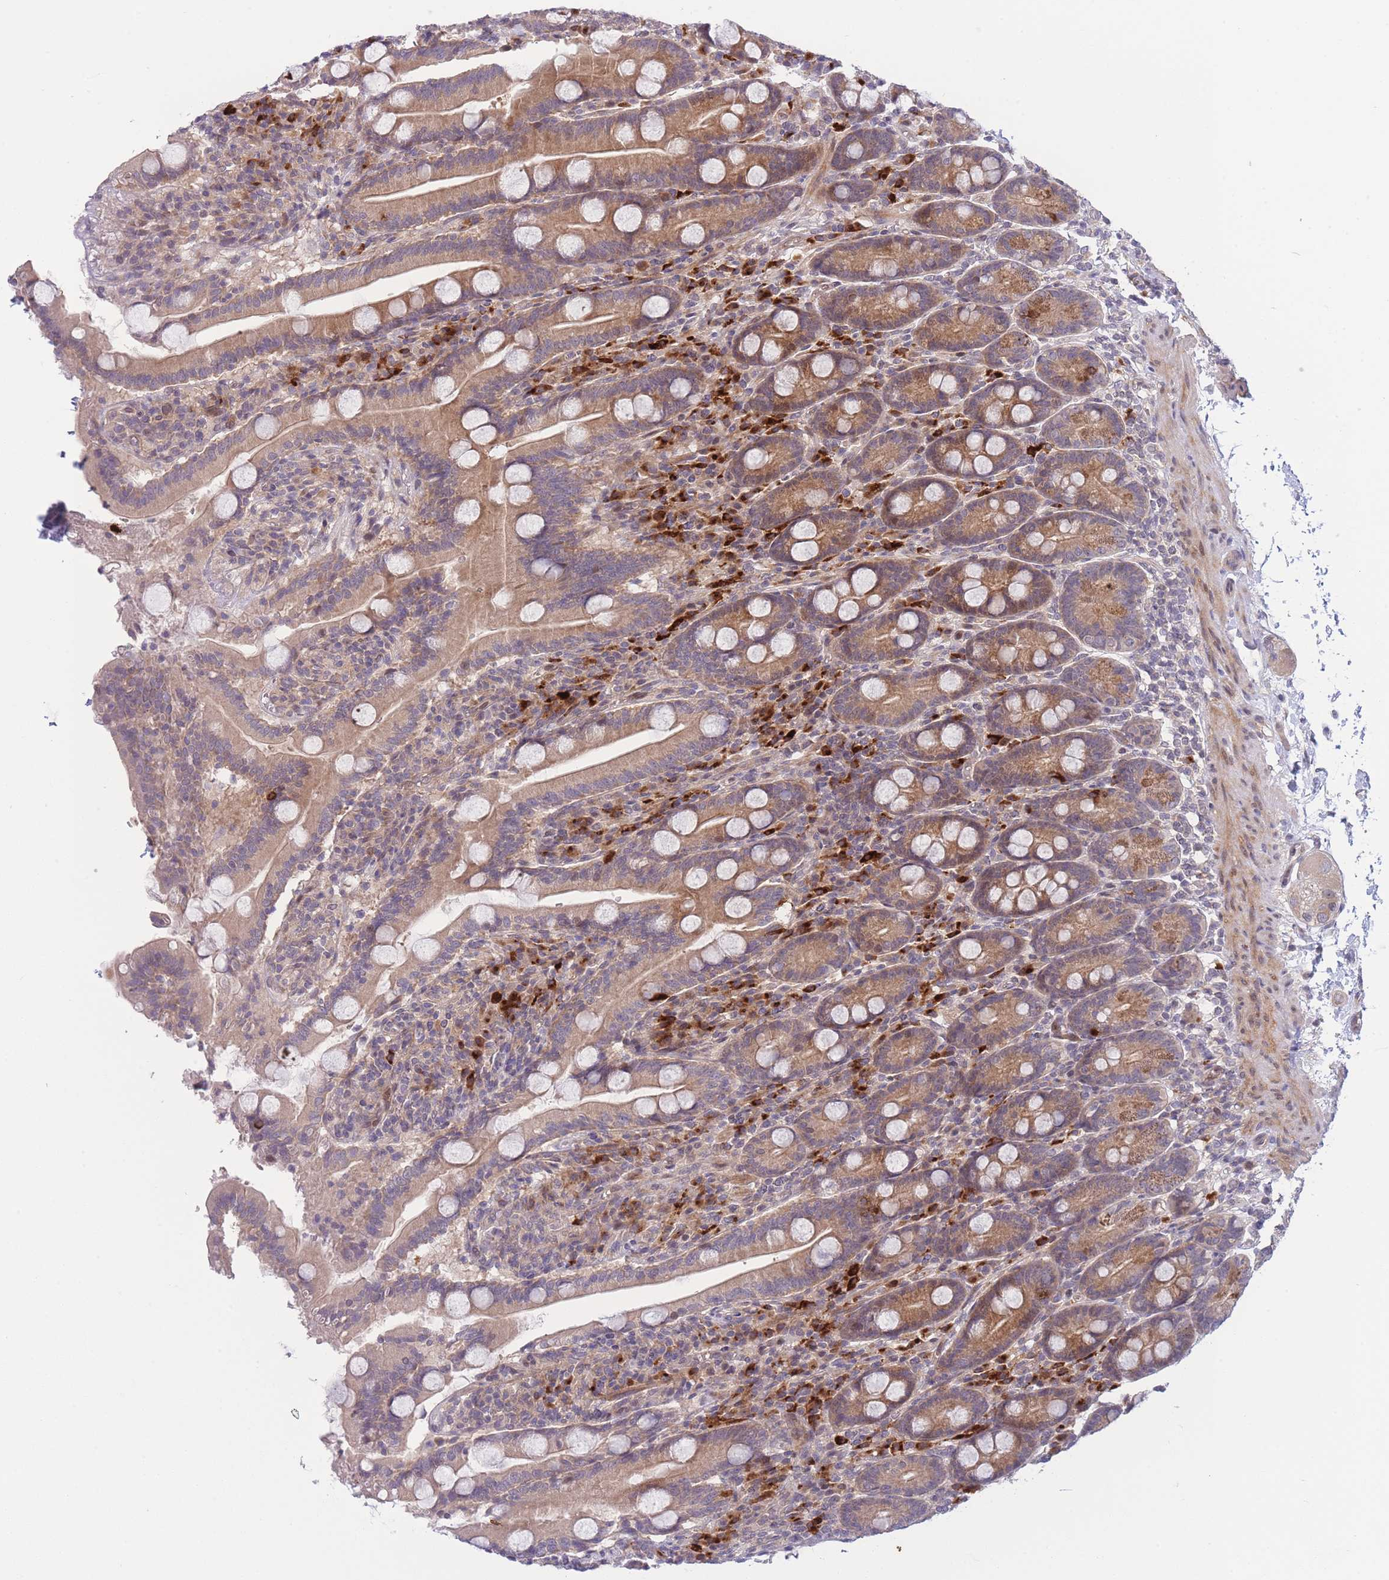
{"staining": {"intensity": "moderate", "quantity": ">75%", "location": "cytoplasmic/membranous"}, "tissue": "duodenum", "cell_type": "Glandular cells", "image_type": "normal", "snomed": [{"axis": "morphology", "description": "Normal tissue, NOS"}, {"axis": "topography", "description": "Duodenum"}], "caption": "Immunohistochemical staining of benign human duodenum reveals >75% levels of moderate cytoplasmic/membranous protein positivity in approximately >75% of glandular cells.", "gene": "CDC25B", "patient": {"sex": "male", "age": 35}}